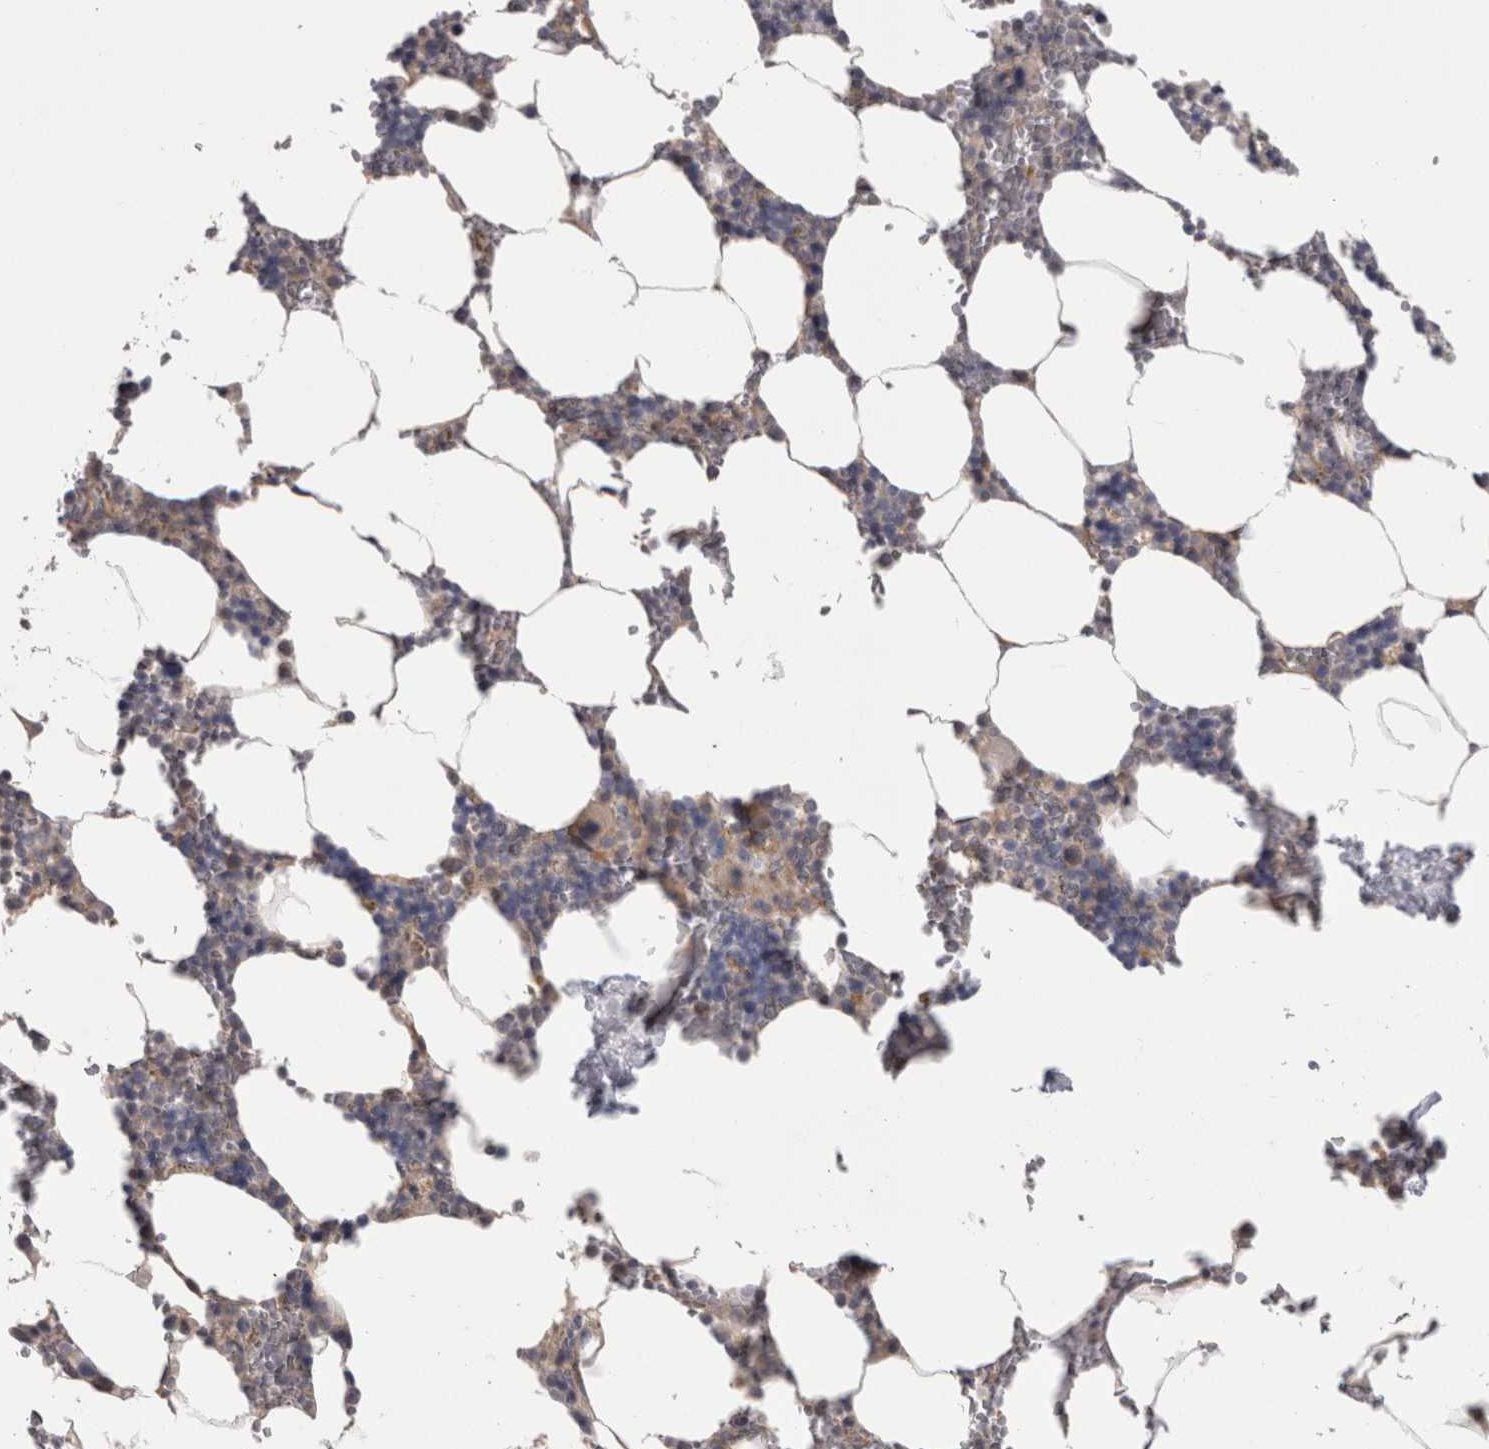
{"staining": {"intensity": "negative", "quantity": "none", "location": "none"}, "tissue": "bone marrow", "cell_type": "Hematopoietic cells", "image_type": "normal", "snomed": [{"axis": "morphology", "description": "Normal tissue, NOS"}, {"axis": "topography", "description": "Bone marrow"}], "caption": "Bone marrow stained for a protein using immunohistochemistry (IHC) shows no expression hematopoietic cells.", "gene": "LYZL6", "patient": {"sex": "male", "age": 70}}